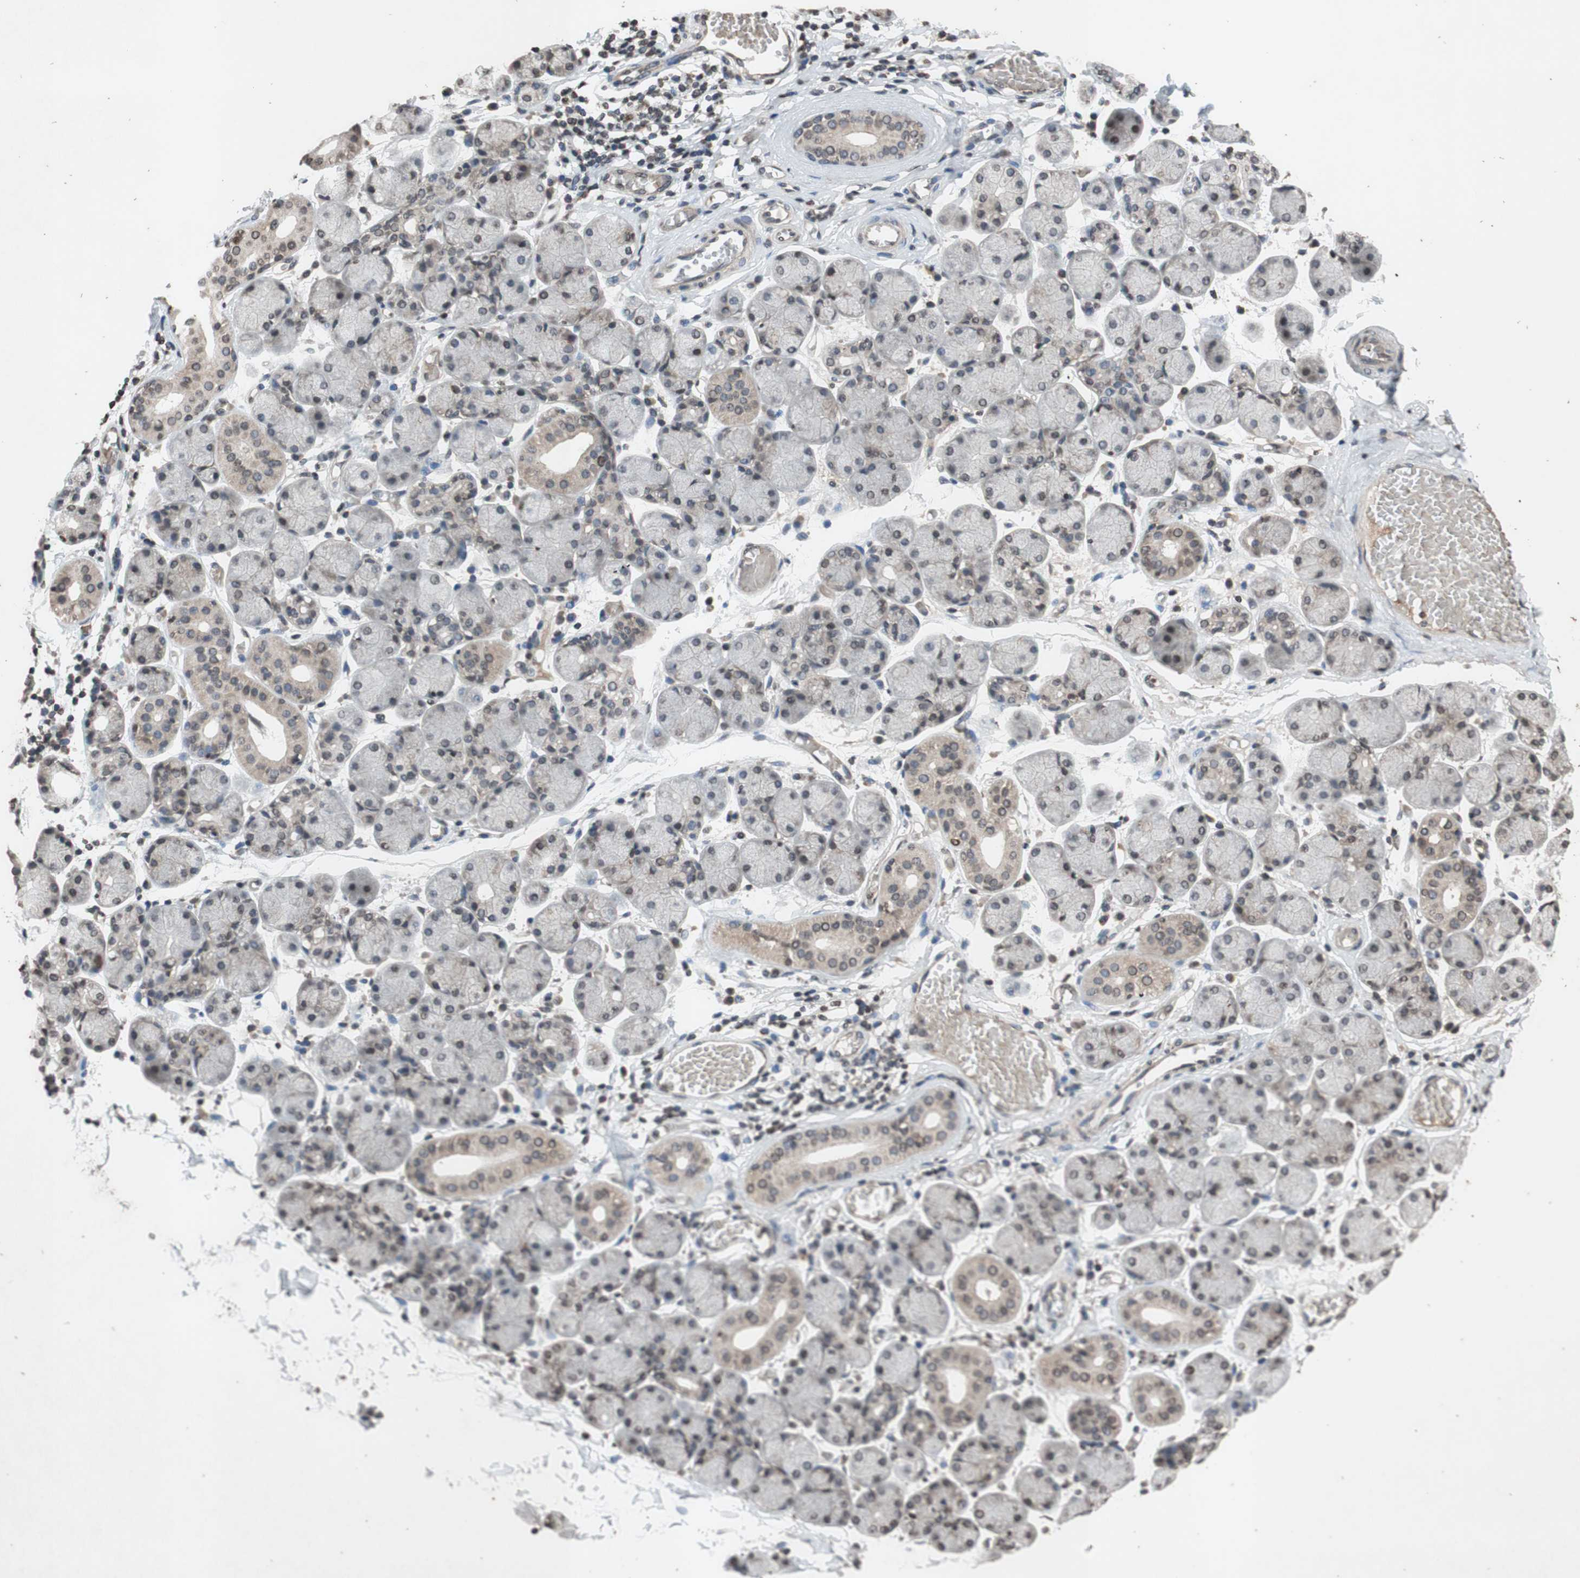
{"staining": {"intensity": "weak", "quantity": "<25%", "location": "cytoplasmic/membranous"}, "tissue": "salivary gland", "cell_type": "Glandular cells", "image_type": "normal", "snomed": [{"axis": "morphology", "description": "Normal tissue, NOS"}, {"axis": "topography", "description": "Salivary gland"}], "caption": "This is an IHC micrograph of benign salivary gland. There is no positivity in glandular cells.", "gene": "MCM6", "patient": {"sex": "female", "age": 24}}